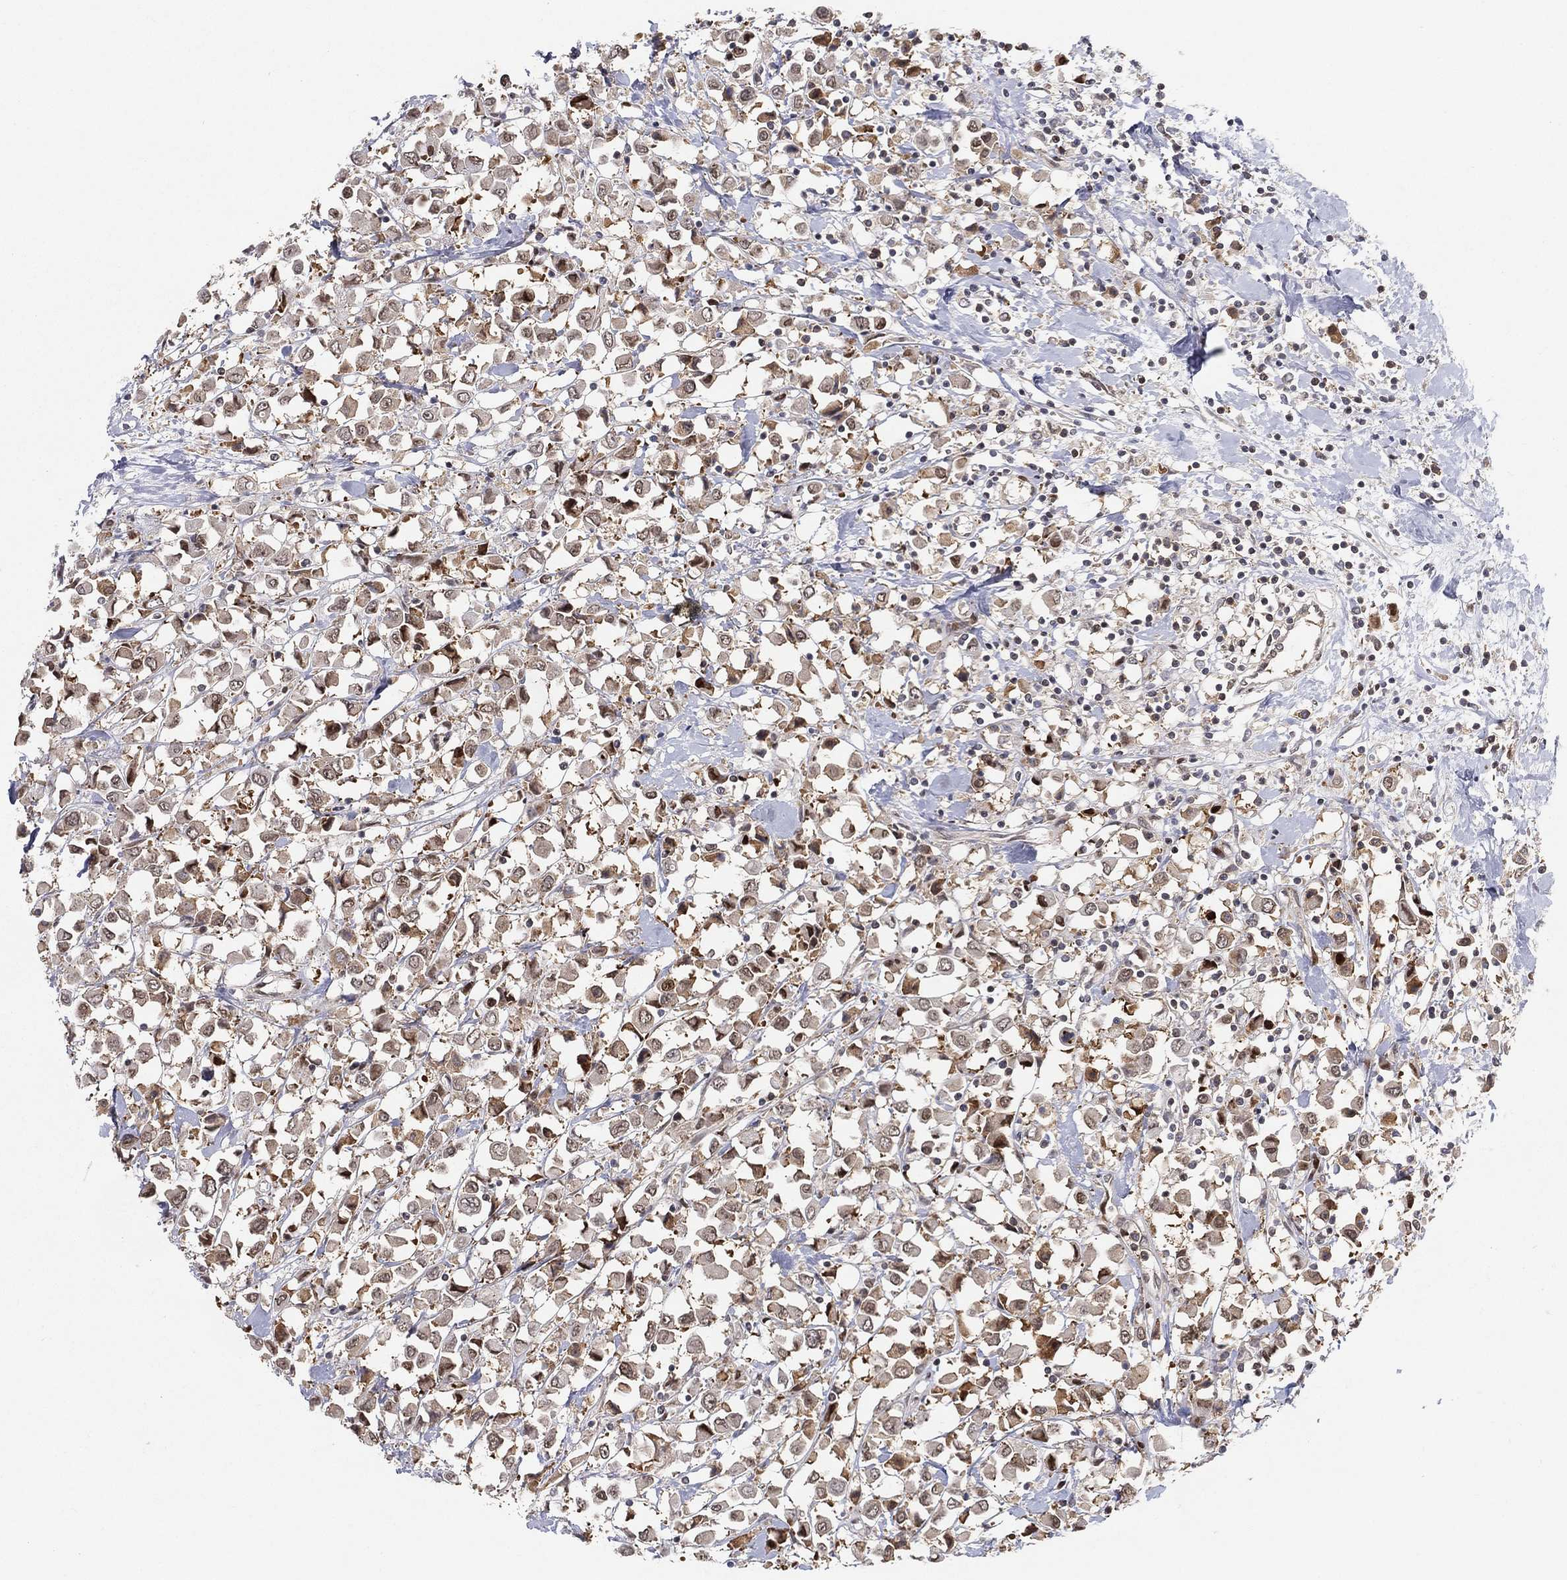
{"staining": {"intensity": "moderate", "quantity": "25%-75%", "location": "cytoplasmic/membranous"}, "tissue": "breast cancer", "cell_type": "Tumor cells", "image_type": "cancer", "snomed": [{"axis": "morphology", "description": "Duct carcinoma"}, {"axis": "topography", "description": "Breast"}], "caption": "An immunohistochemistry photomicrograph of neoplastic tissue is shown. Protein staining in brown labels moderate cytoplasmic/membranous positivity in breast cancer (infiltrating ductal carcinoma) within tumor cells.", "gene": "TMTC4", "patient": {"sex": "female", "age": 61}}